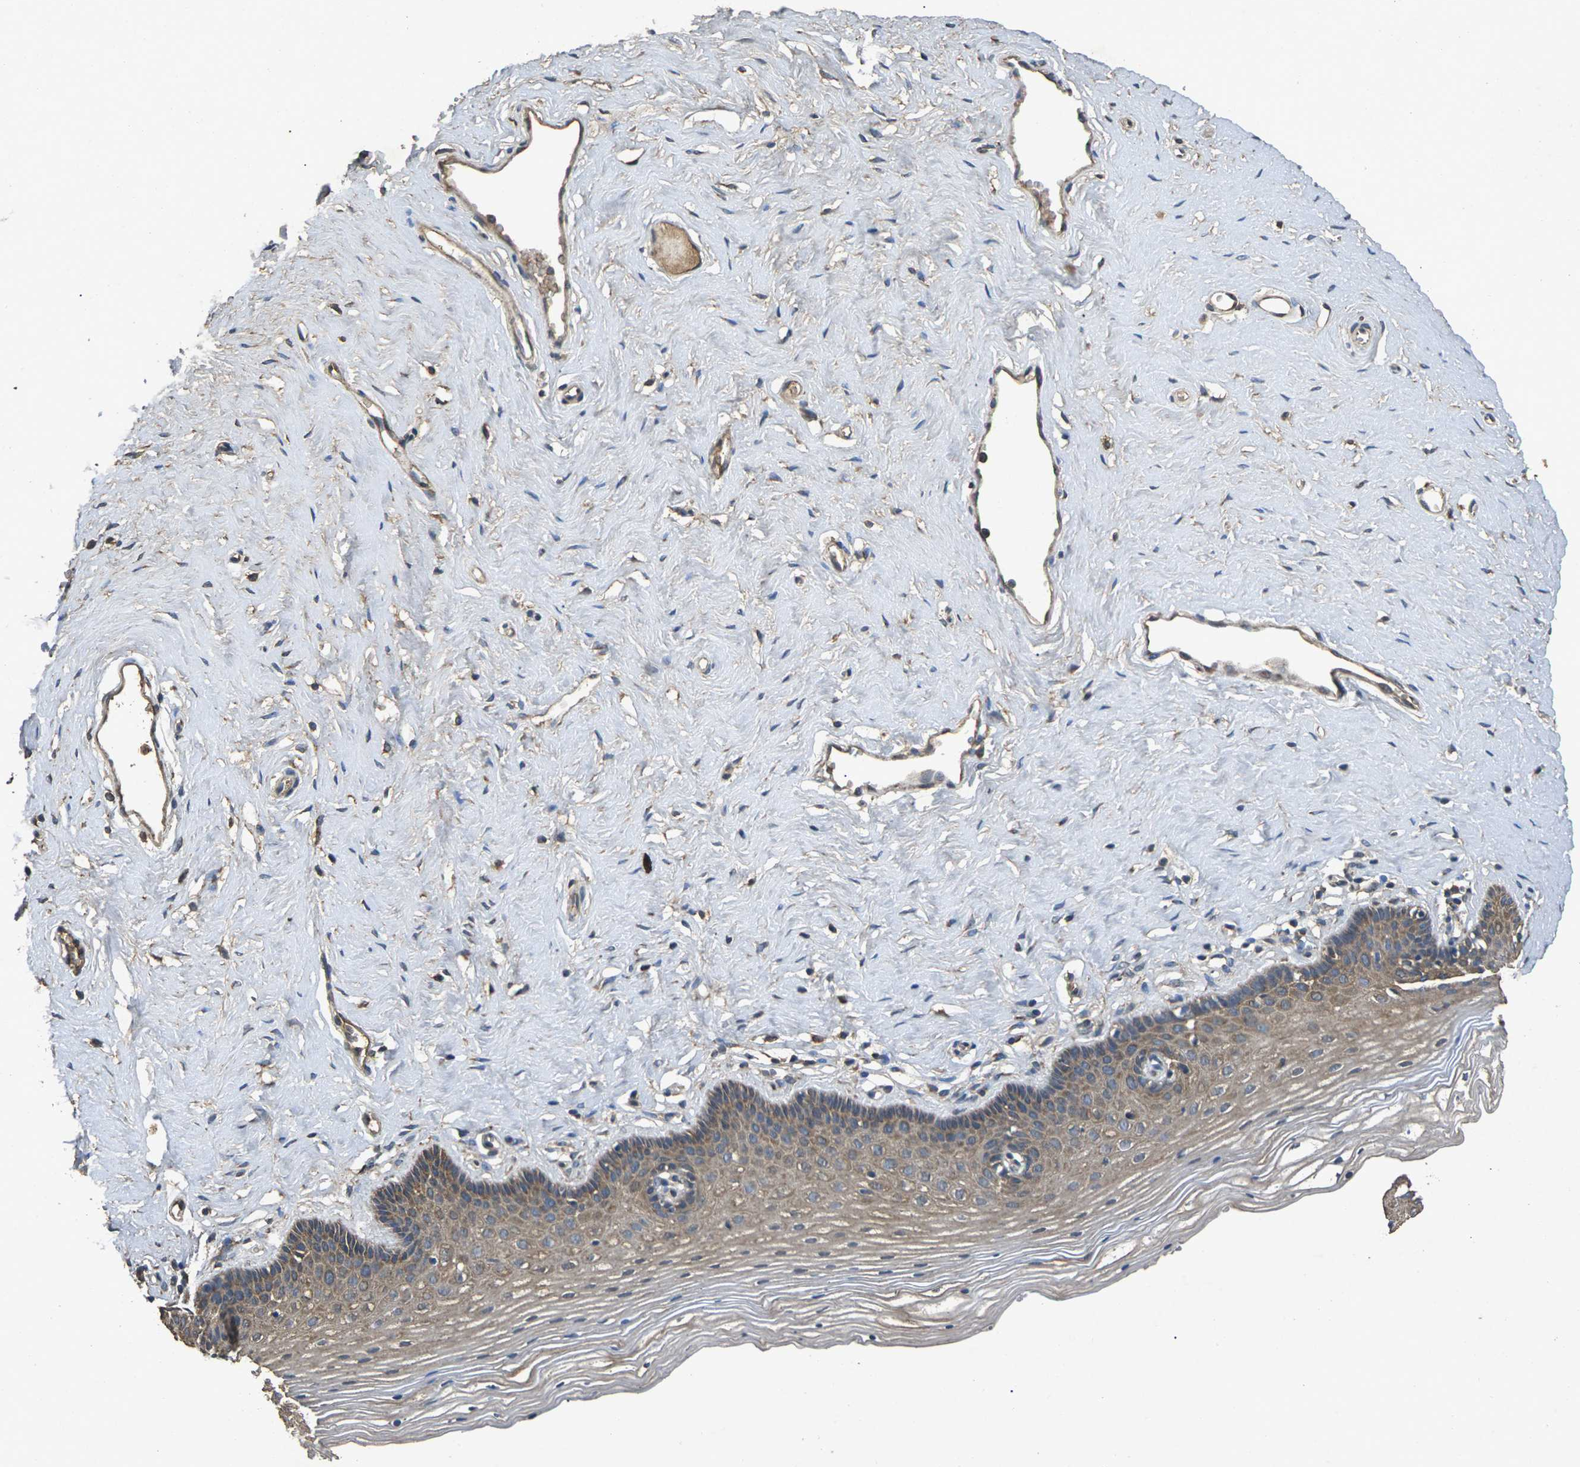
{"staining": {"intensity": "weak", "quantity": "25%-75%", "location": "cytoplasmic/membranous"}, "tissue": "vagina", "cell_type": "Squamous epithelial cells", "image_type": "normal", "snomed": [{"axis": "morphology", "description": "Normal tissue, NOS"}, {"axis": "topography", "description": "Vagina"}], "caption": "IHC (DAB) staining of unremarkable vagina exhibits weak cytoplasmic/membranous protein expression in approximately 25%-75% of squamous epithelial cells.", "gene": "B4GAT1", "patient": {"sex": "female", "age": 32}}